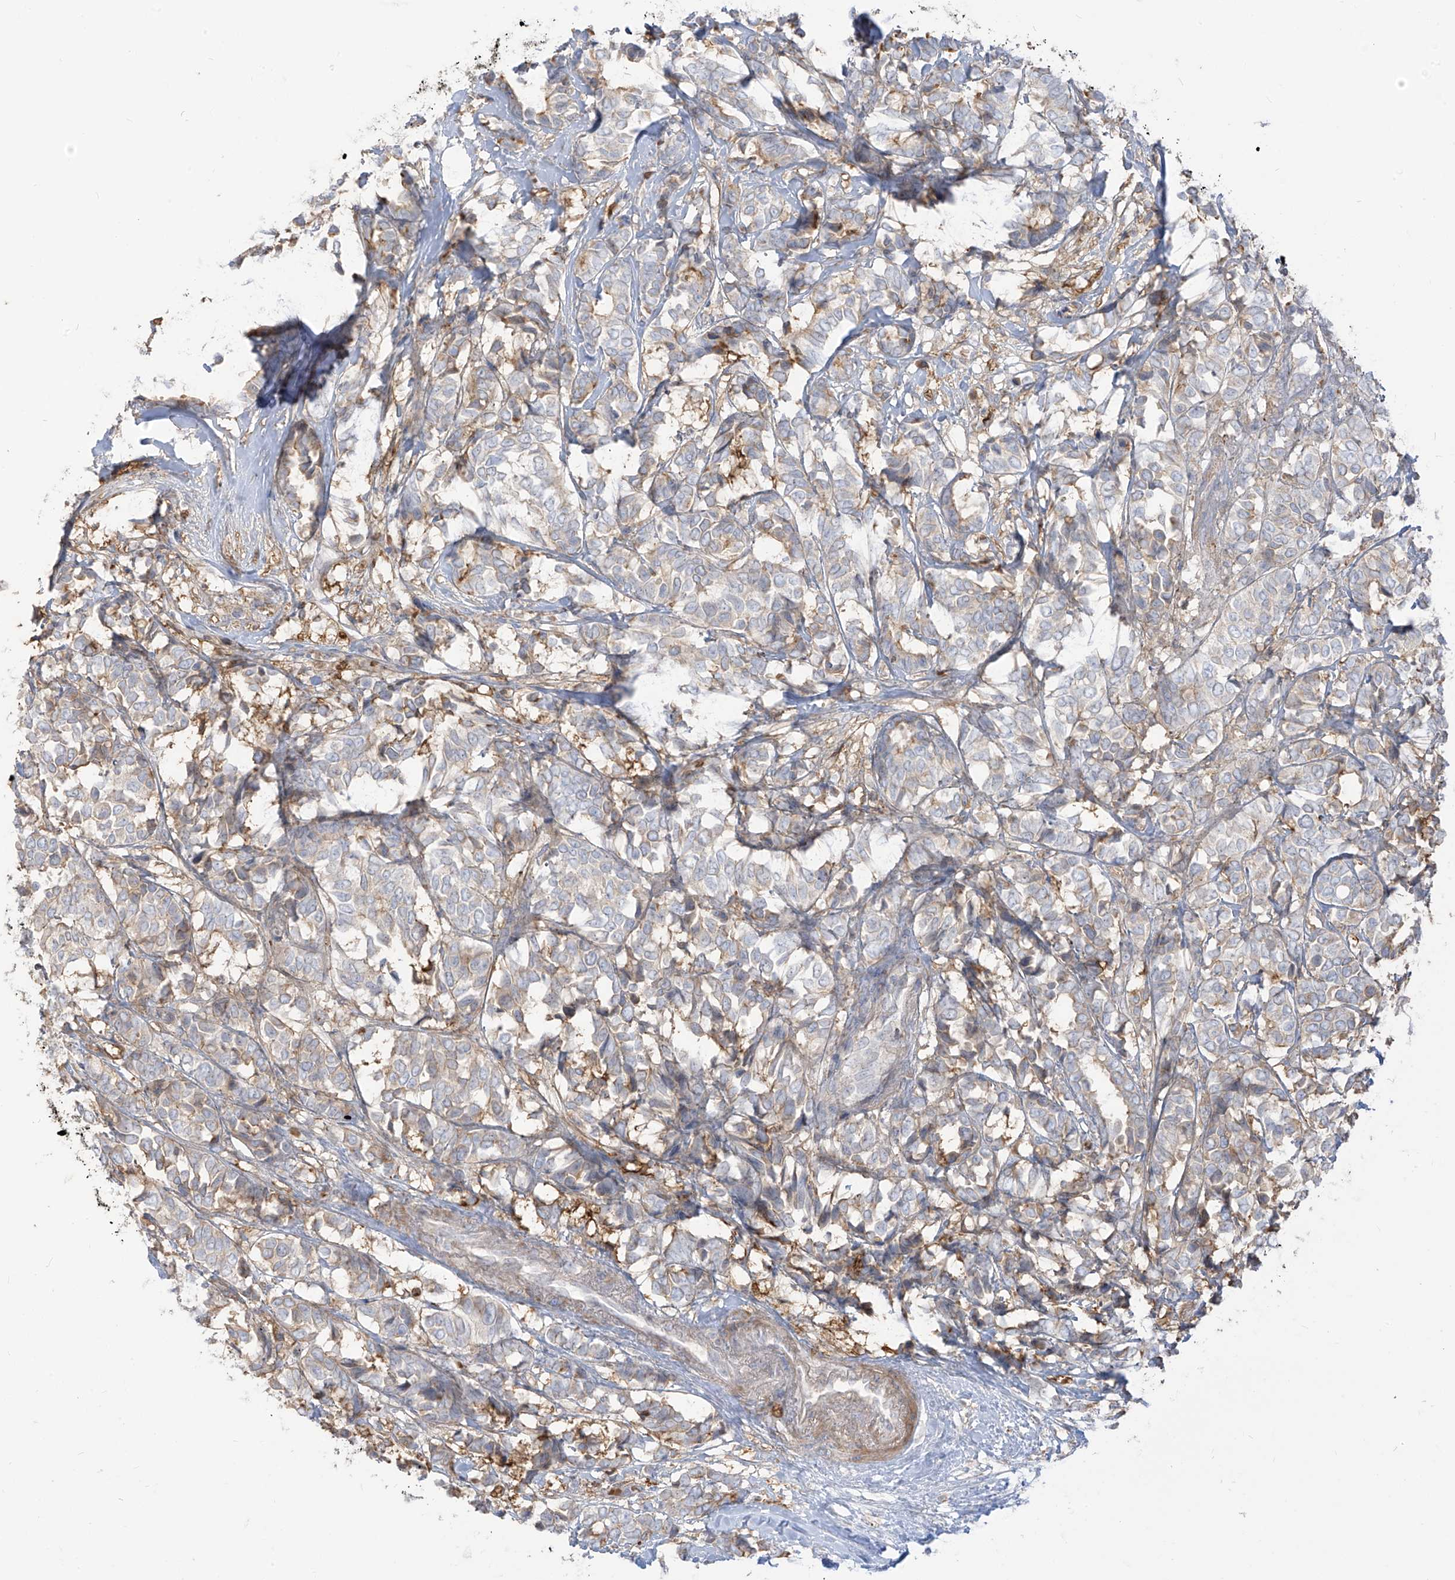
{"staining": {"intensity": "negative", "quantity": "none", "location": "none"}, "tissue": "breast cancer", "cell_type": "Tumor cells", "image_type": "cancer", "snomed": [{"axis": "morphology", "description": "Duct carcinoma"}, {"axis": "topography", "description": "Breast"}], "caption": "The immunohistochemistry histopathology image has no significant staining in tumor cells of infiltrating ductal carcinoma (breast) tissue. Brightfield microscopy of IHC stained with DAB (3,3'-diaminobenzidine) (brown) and hematoxylin (blue), captured at high magnification.", "gene": "ZGRF1", "patient": {"sex": "female", "age": 87}}